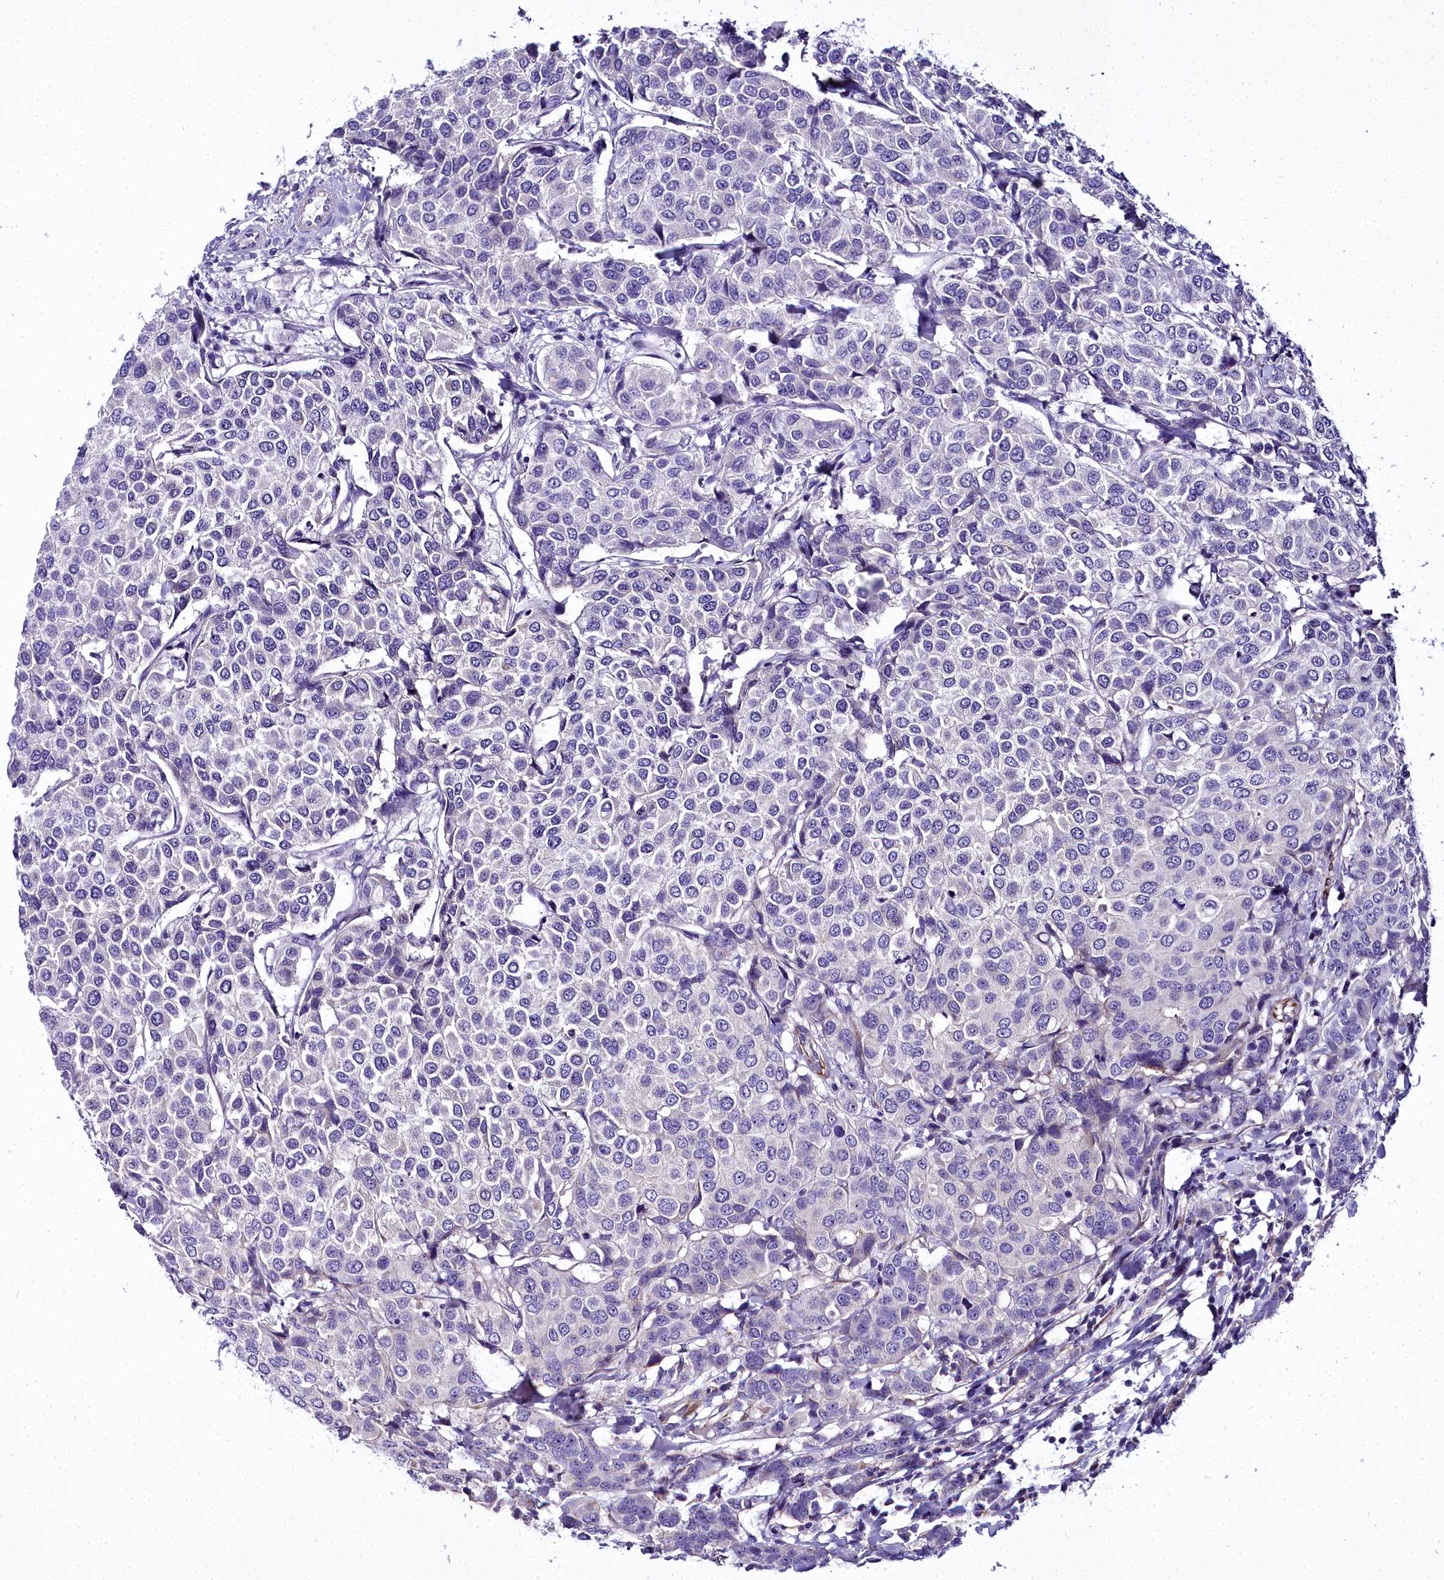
{"staining": {"intensity": "negative", "quantity": "none", "location": "none"}, "tissue": "breast cancer", "cell_type": "Tumor cells", "image_type": "cancer", "snomed": [{"axis": "morphology", "description": "Duct carcinoma"}, {"axis": "topography", "description": "Breast"}], "caption": "Immunohistochemical staining of human breast cancer (invasive ductal carcinoma) displays no significant staining in tumor cells. The staining was performed using DAB (3,3'-diaminobenzidine) to visualize the protein expression in brown, while the nuclei were stained in blue with hematoxylin (Magnification: 20x).", "gene": "TIMM22", "patient": {"sex": "female", "age": 55}}